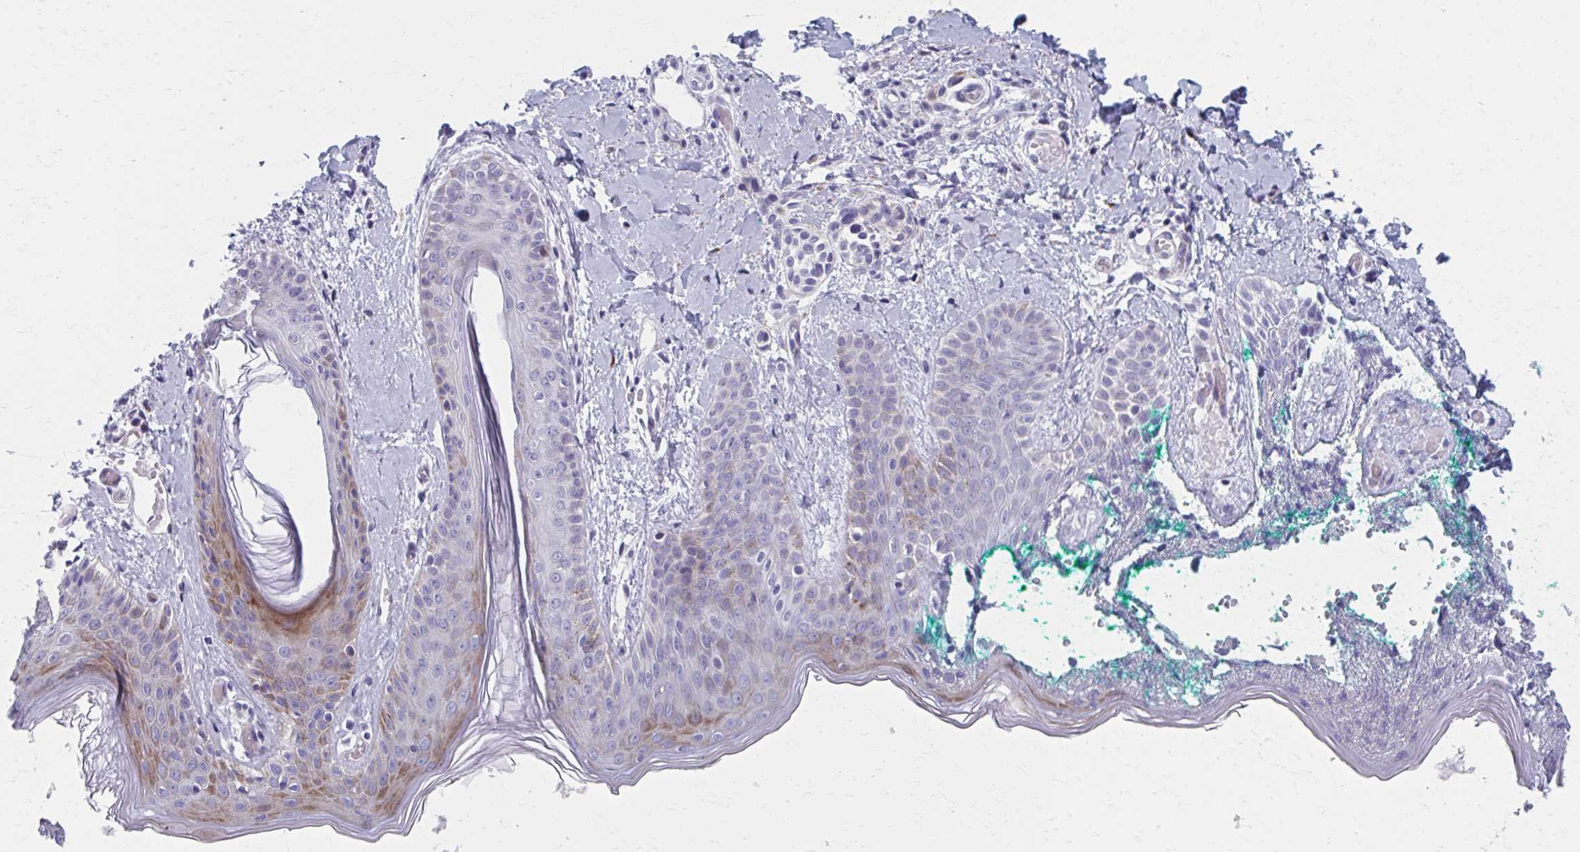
{"staining": {"intensity": "negative", "quantity": "none", "location": "none"}, "tissue": "skin", "cell_type": "Fibroblasts", "image_type": "normal", "snomed": [{"axis": "morphology", "description": "Normal tissue, NOS"}, {"axis": "topography", "description": "Skin"}], "caption": "This is an immunohistochemistry (IHC) photomicrograph of normal skin. There is no positivity in fibroblasts.", "gene": "OLFM2", "patient": {"sex": "male", "age": 16}}